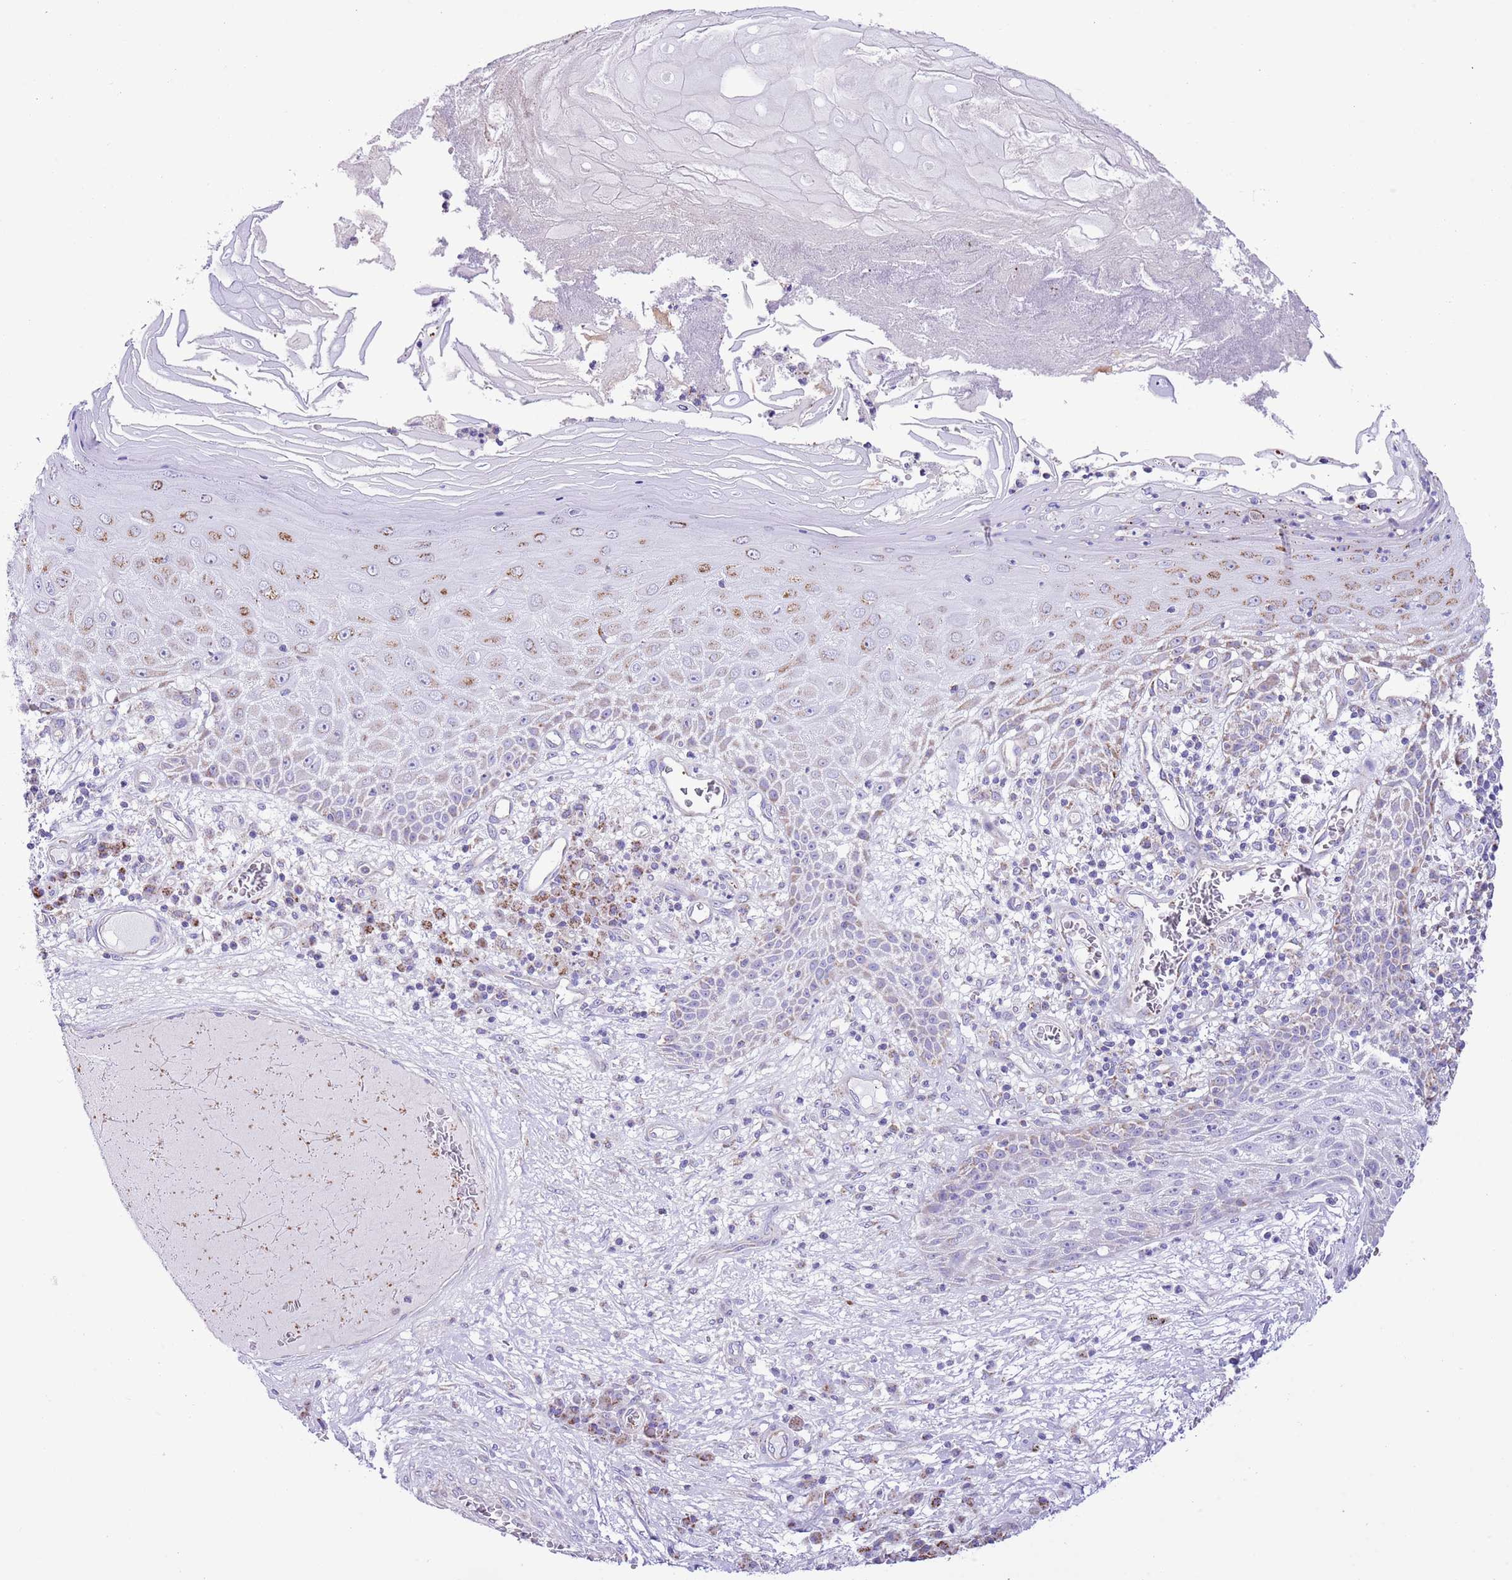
{"staining": {"intensity": "negative", "quantity": "none", "location": "none"}, "tissue": "melanoma", "cell_type": "Tumor cells", "image_type": "cancer", "snomed": [{"axis": "morphology", "description": "Malignant melanoma, NOS"}, {"axis": "topography", "description": "Skin"}], "caption": "The micrograph reveals no staining of tumor cells in malignant melanoma. (Immunohistochemistry, brightfield microscopy, high magnification).", "gene": "SS18L2", "patient": {"sex": "male", "age": 53}}